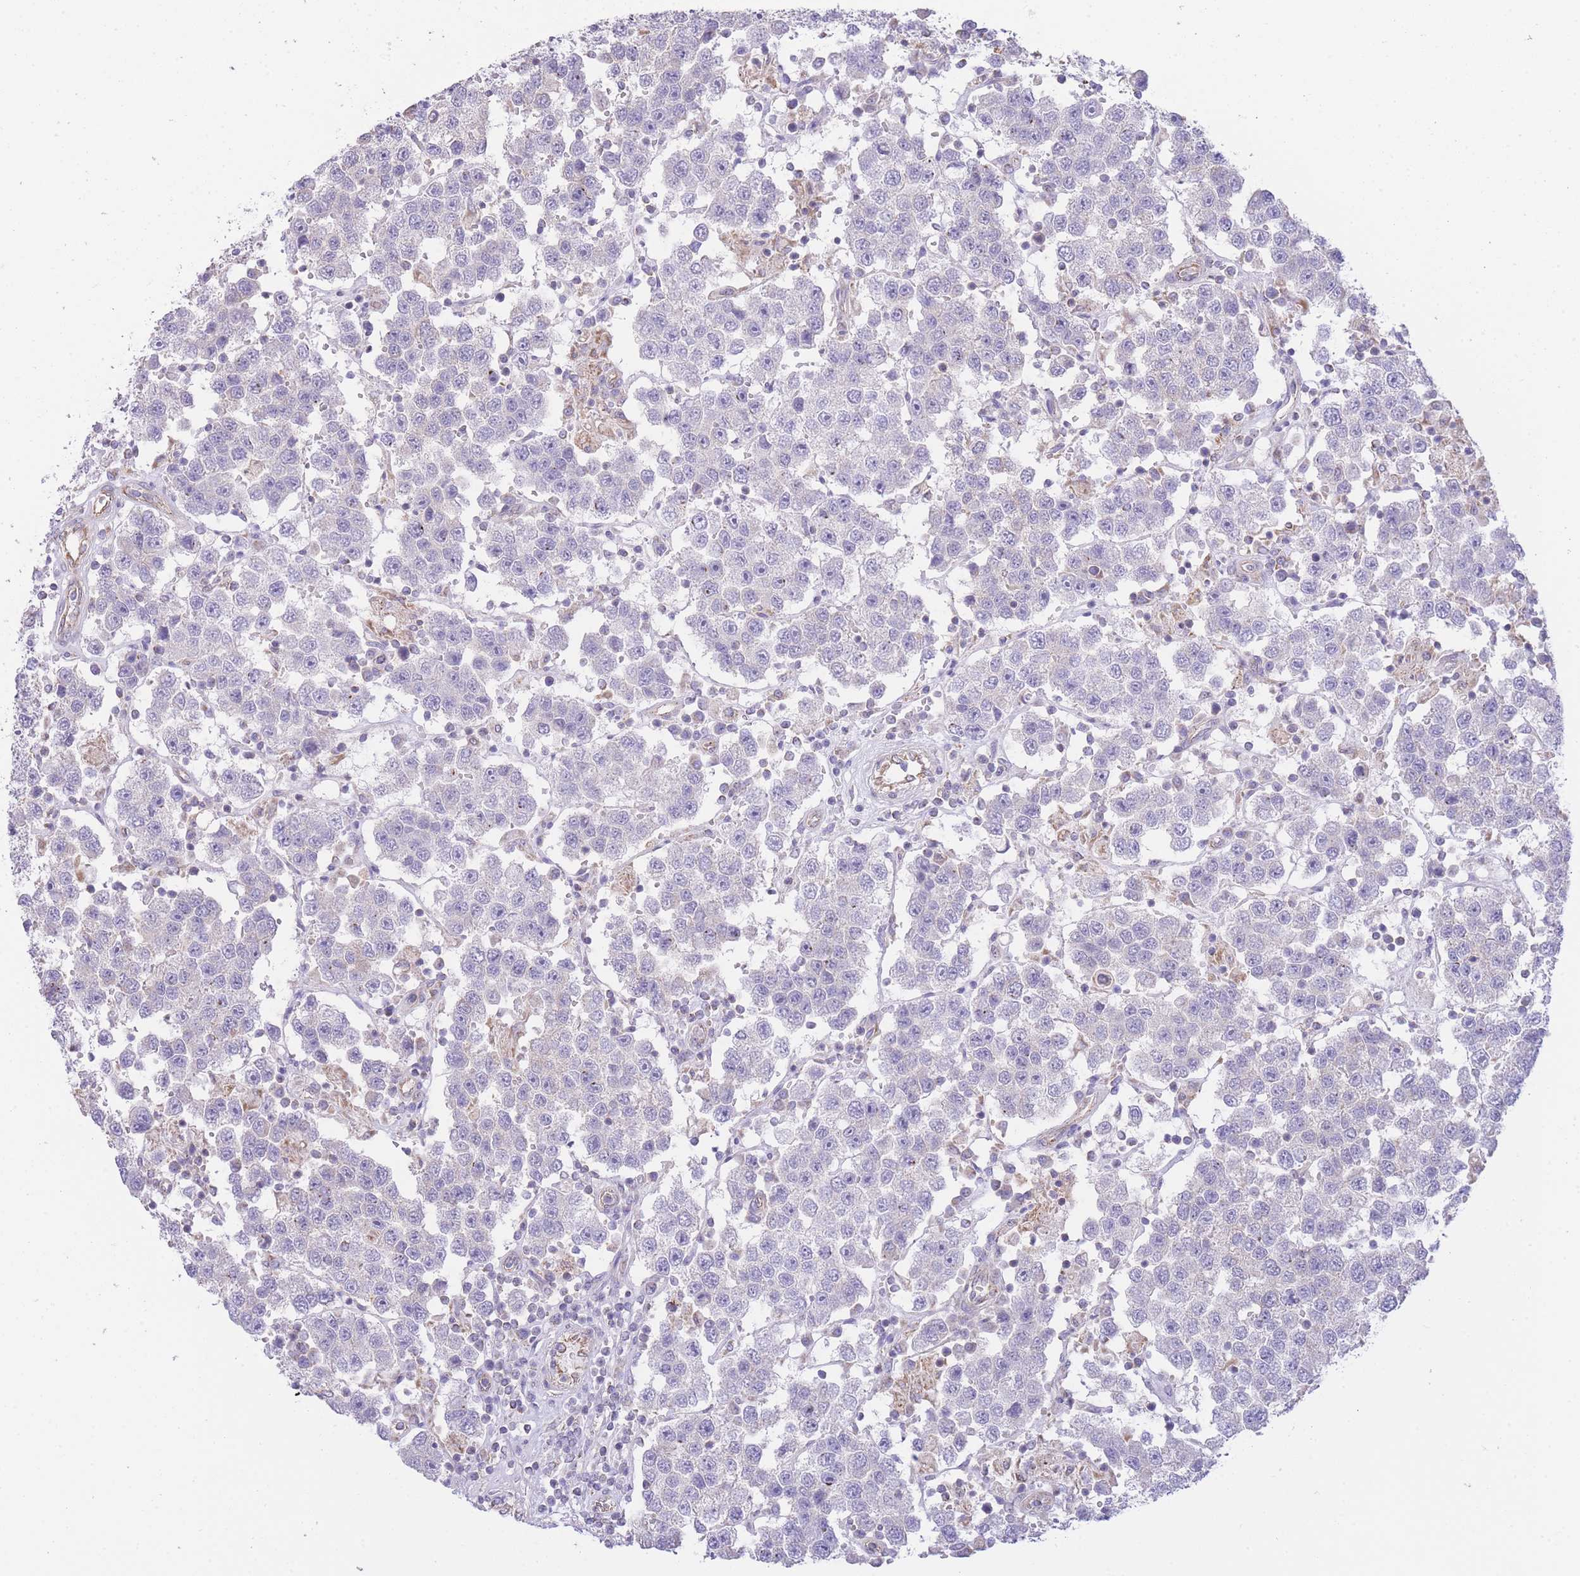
{"staining": {"intensity": "negative", "quantity": "none", "location": "none"}, "tissue": "testis cancer", "cell_type": "Tumor cells", "image_type": "cancer", "snomed": [{"axis": "morphology", "description": "Seminoma, NOS"}, {"axis": "topography", "description": "Testis"}], "caption": "A high-resolution photomicrograph shows immunohistochemistry (IHC) staining of seminoma (testis), which displays no significant expression in tumor cells. Nuclei are stained in blue.", "gene": "CTBP1", "patient": {"sex": "male", "age": 37}}